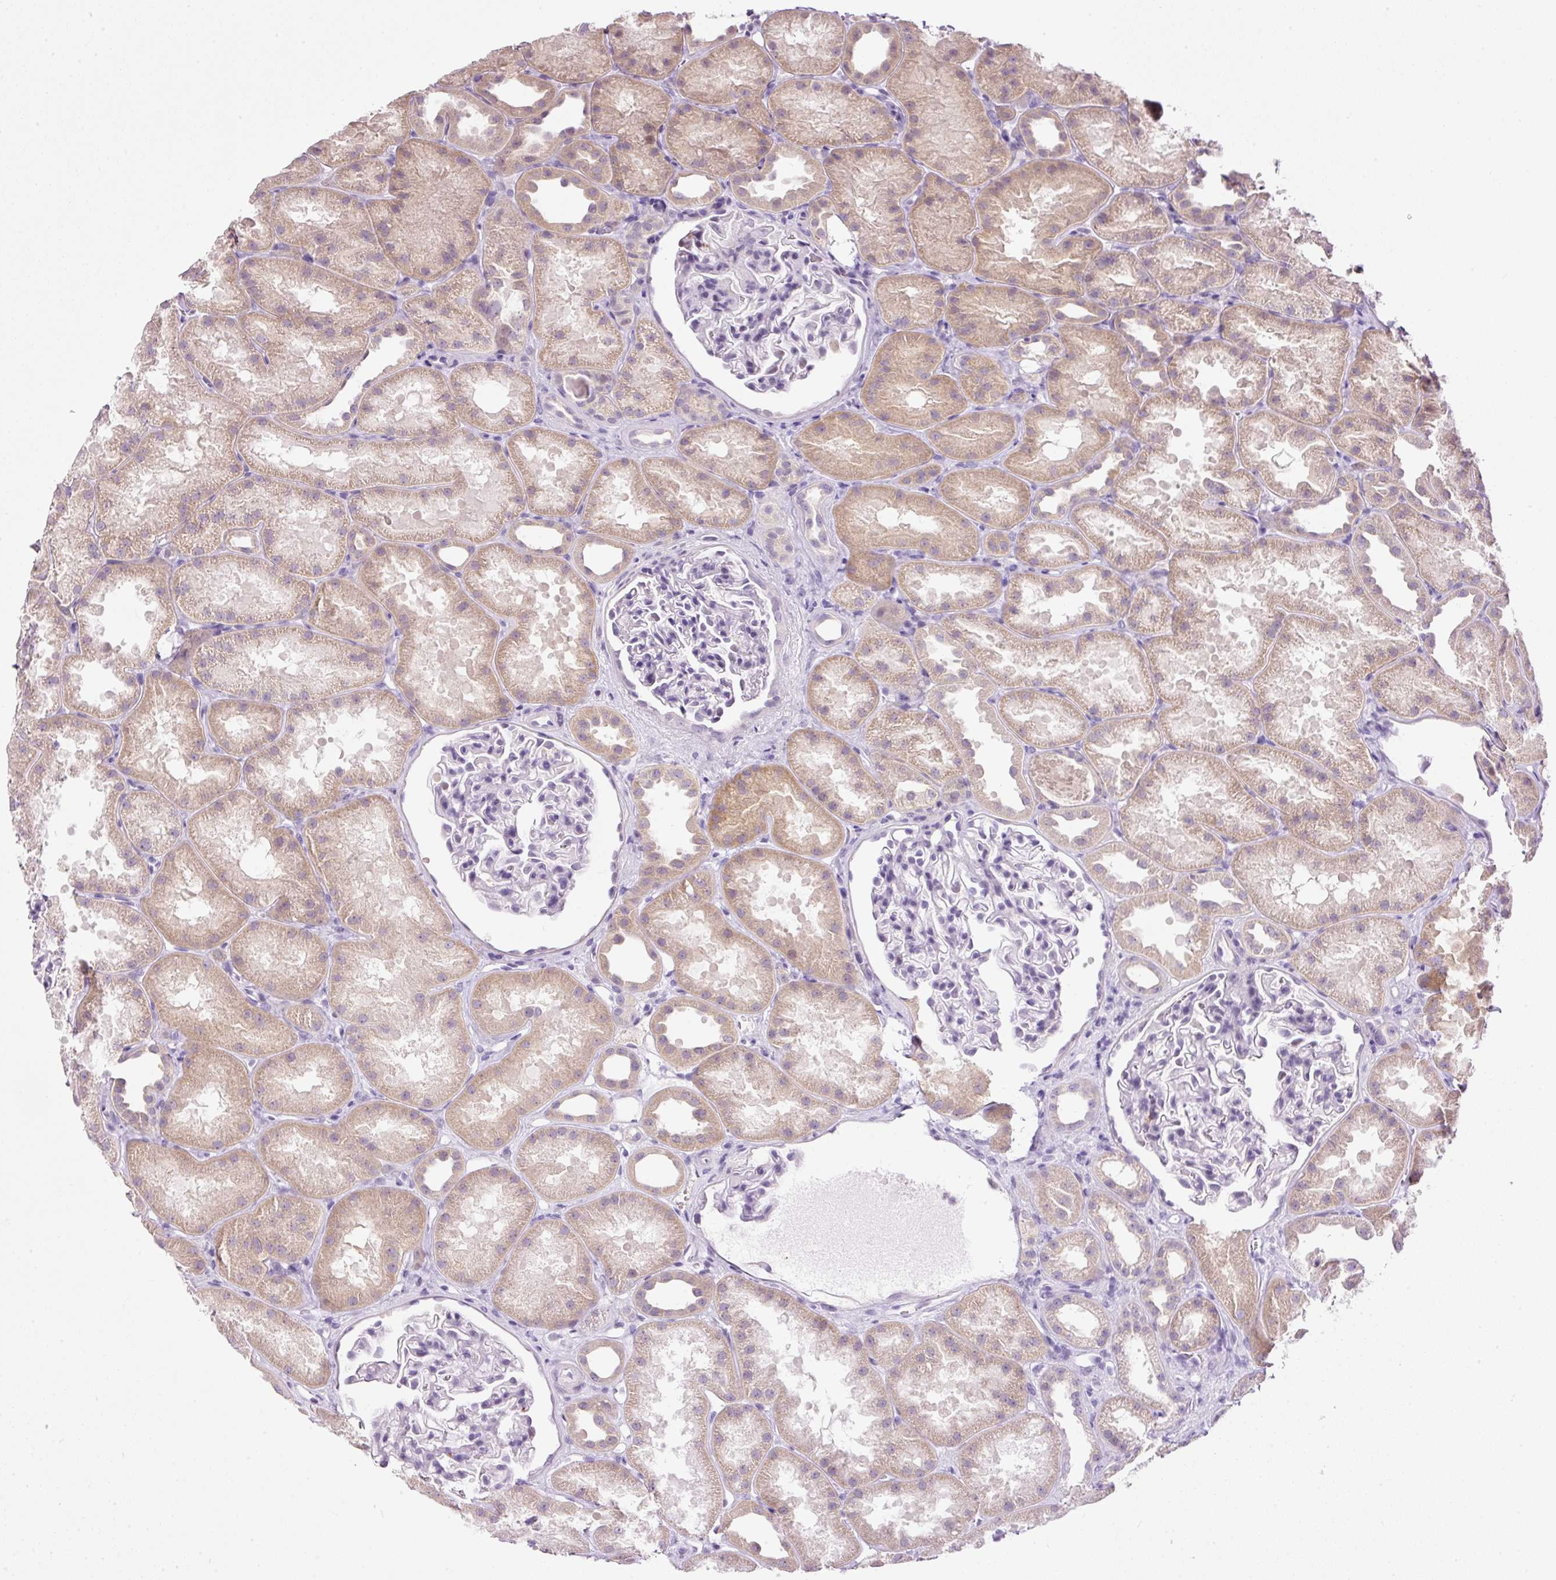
{"staining": {"intensity": "negative", "quantity": "none", "location": "none"}, "tissue": "kidney", "cell_type": "Cells in glomeruli", "image_type": "normal", "snomed": [{"axis": "morphology", "description": "Normal tissue, NOS"}, {"axis": "topography", "description": "Kidney"}], "caption": "Immunohistochemistry histopathology image of normal kidney stained for a protein (brown), which displays no staining in cells in glomeruli. The staining is performed using DAB (3,3'-diaminobenzidine) brown chromogen with nuclei counter-stained in using hematoxylin.", "gene": "SRC", "patient": {"sex": "male", "age": 61}}